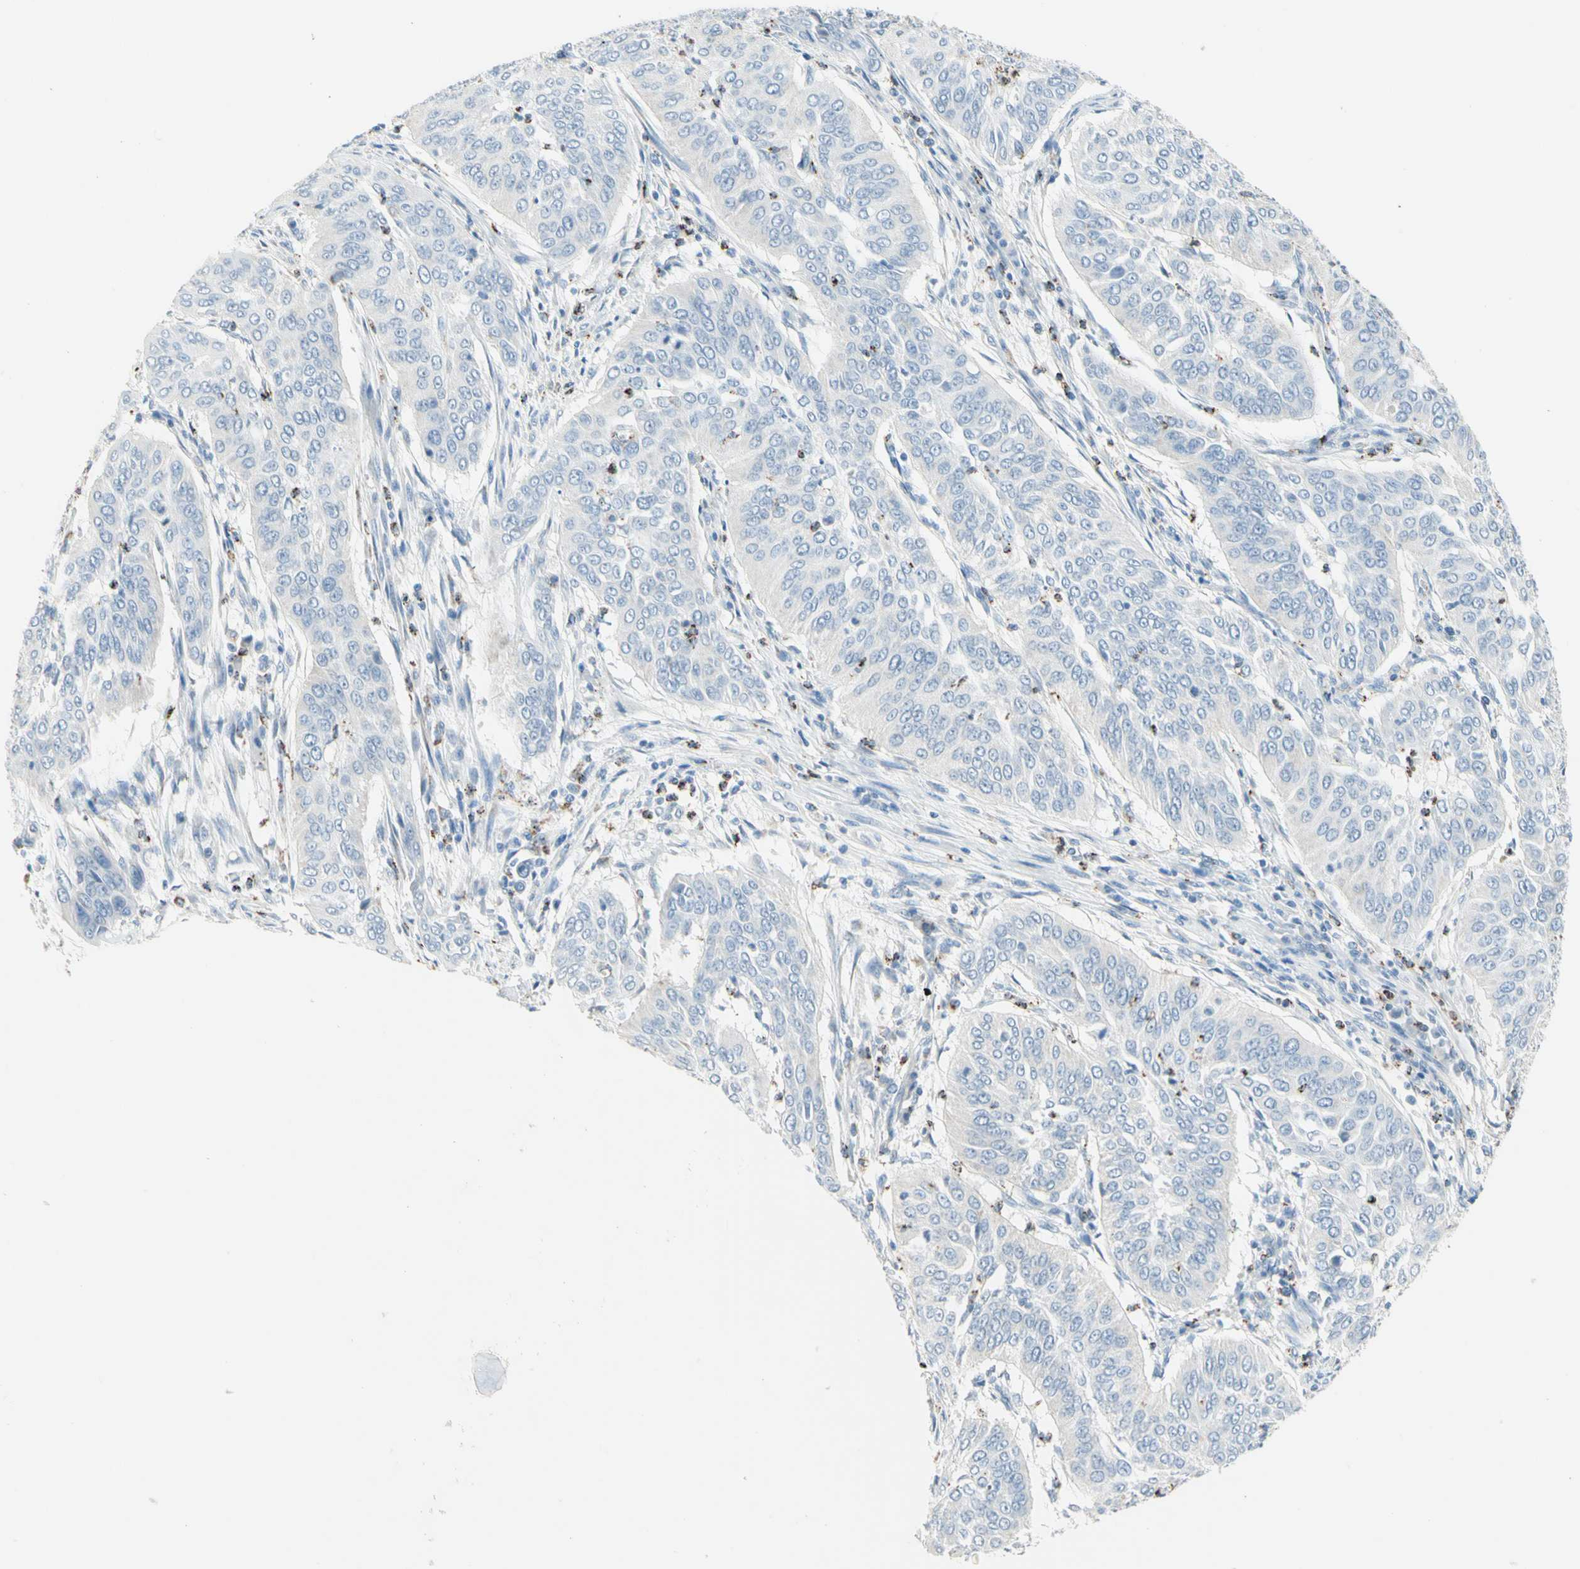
{"staining": {"intensity": "negative", "quantity": "none", "location": "none"}, "tissue": "cervical cancer", "cell_type": "Tumor cells", "image_type": "cancer", "snomed": [{"axis": "morphology", "description": "Normal tissue, NOS"}, {"axis": "morphology", "description": "Squamous cell carcinoma, NOS"}, {"axis": "topography", "description": "Cervix"}], "caption": "High power microscopy histopathology image of an IHC histopathology image of cervical cancer, revealing no significant staining in tumor cells.", "gene": "CYSLTR1", "patient": {"sex": "female", "age": 39}}